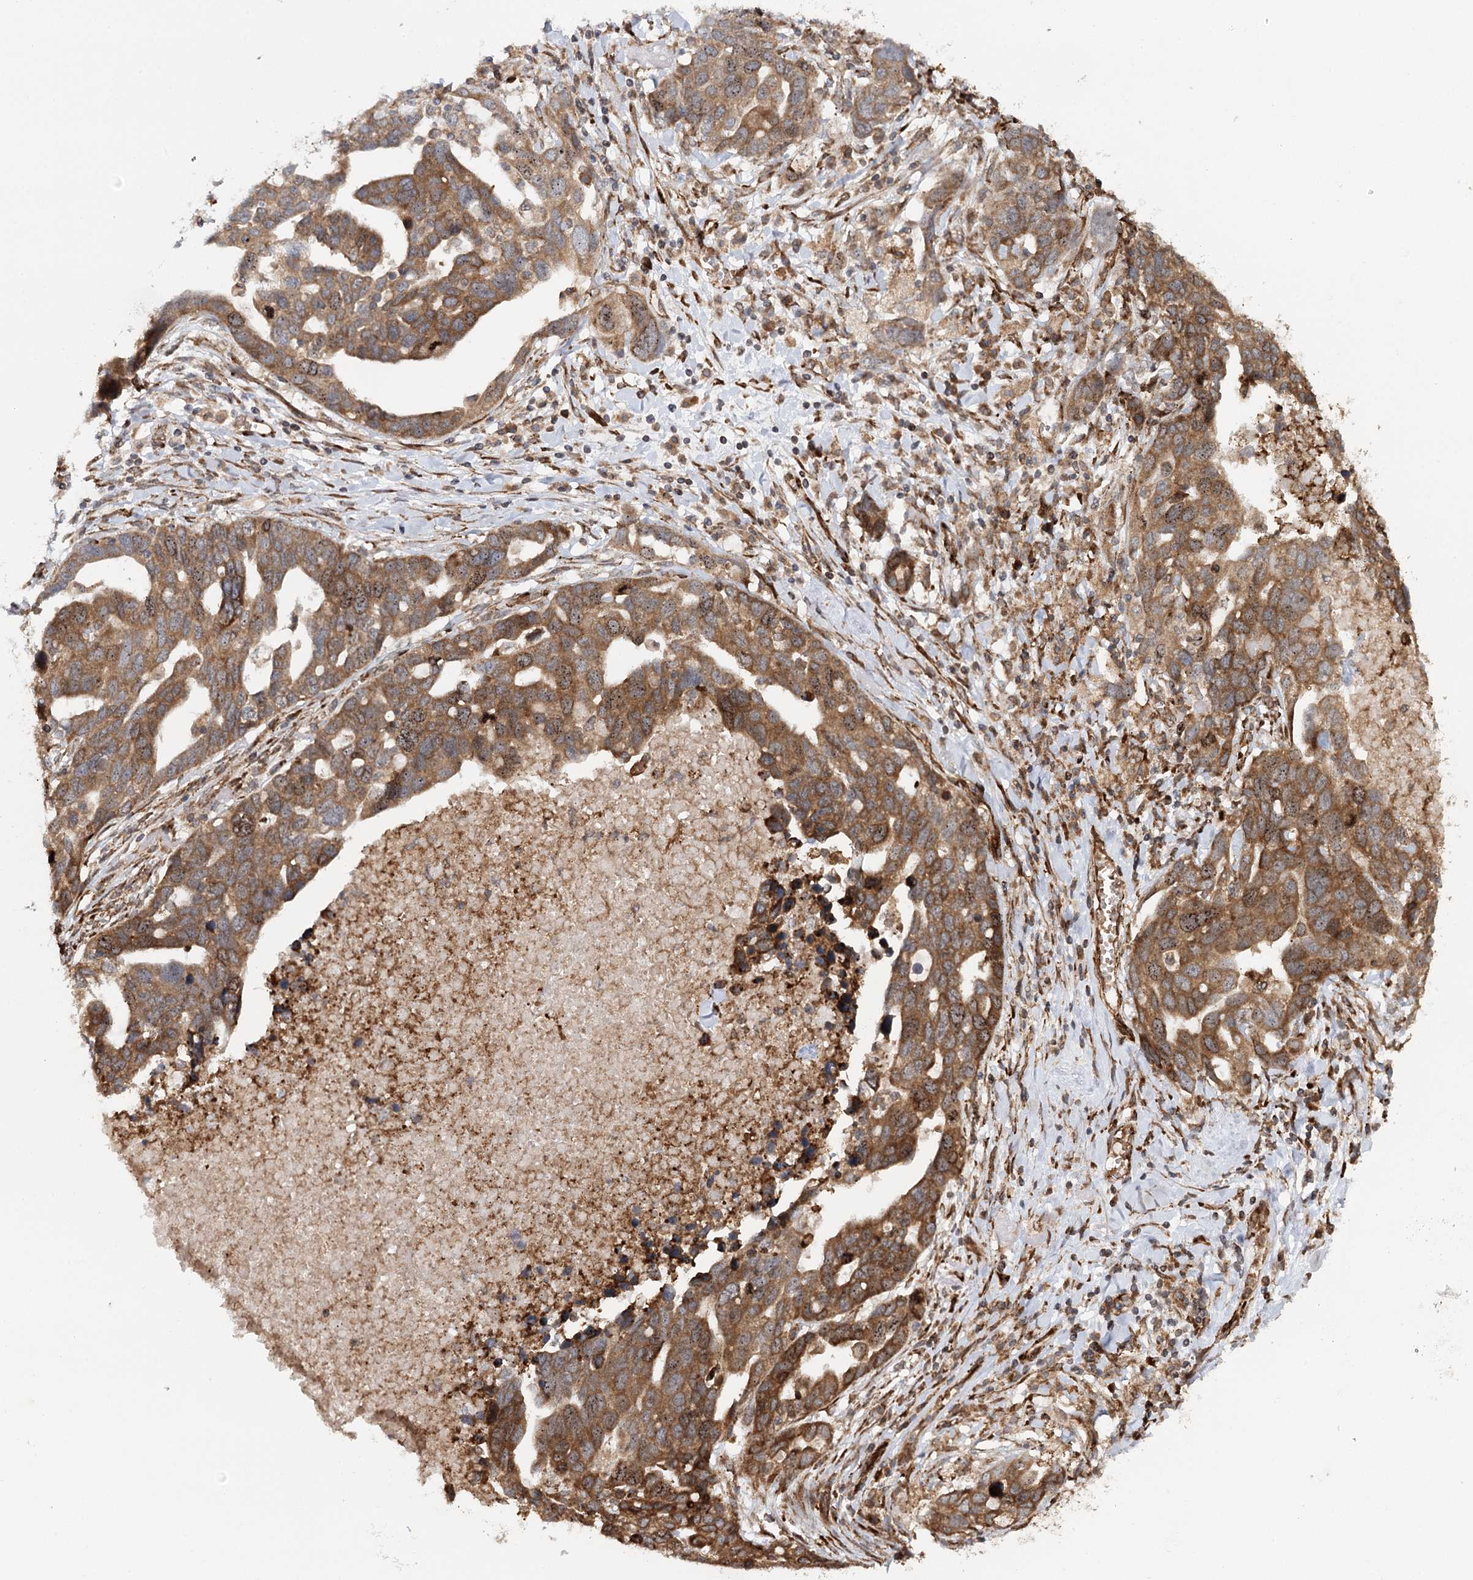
{"staining": {"intensity": "moderate", "quantity": ">75%", "location": "cytoplasmic/membranous"}, "tissue": "ovarian cancer", "cell_type": "Tumor cells", "image_type": "cancer", "snomed": [{"axis": "morphology", "description": "Cystadenocarcinoma, serous, NOS"}, {"axis": "topography", "description": "Ovary"}], "caption": "DAB (3,3'-diaminobenzidine) immunohistochemical staining of human ovarian cancer (serous cystadenocarcinoma) displays moderate cytoplasmic/membranous protein expression in about >75% of tumor cells. The staining is performed using DAB brown chromogen to label protein expression. The nuclei are counter-stained blue using hematoxylin.", "gene": "MKNK1", "patient": {"sex": "female", "age": 54}}